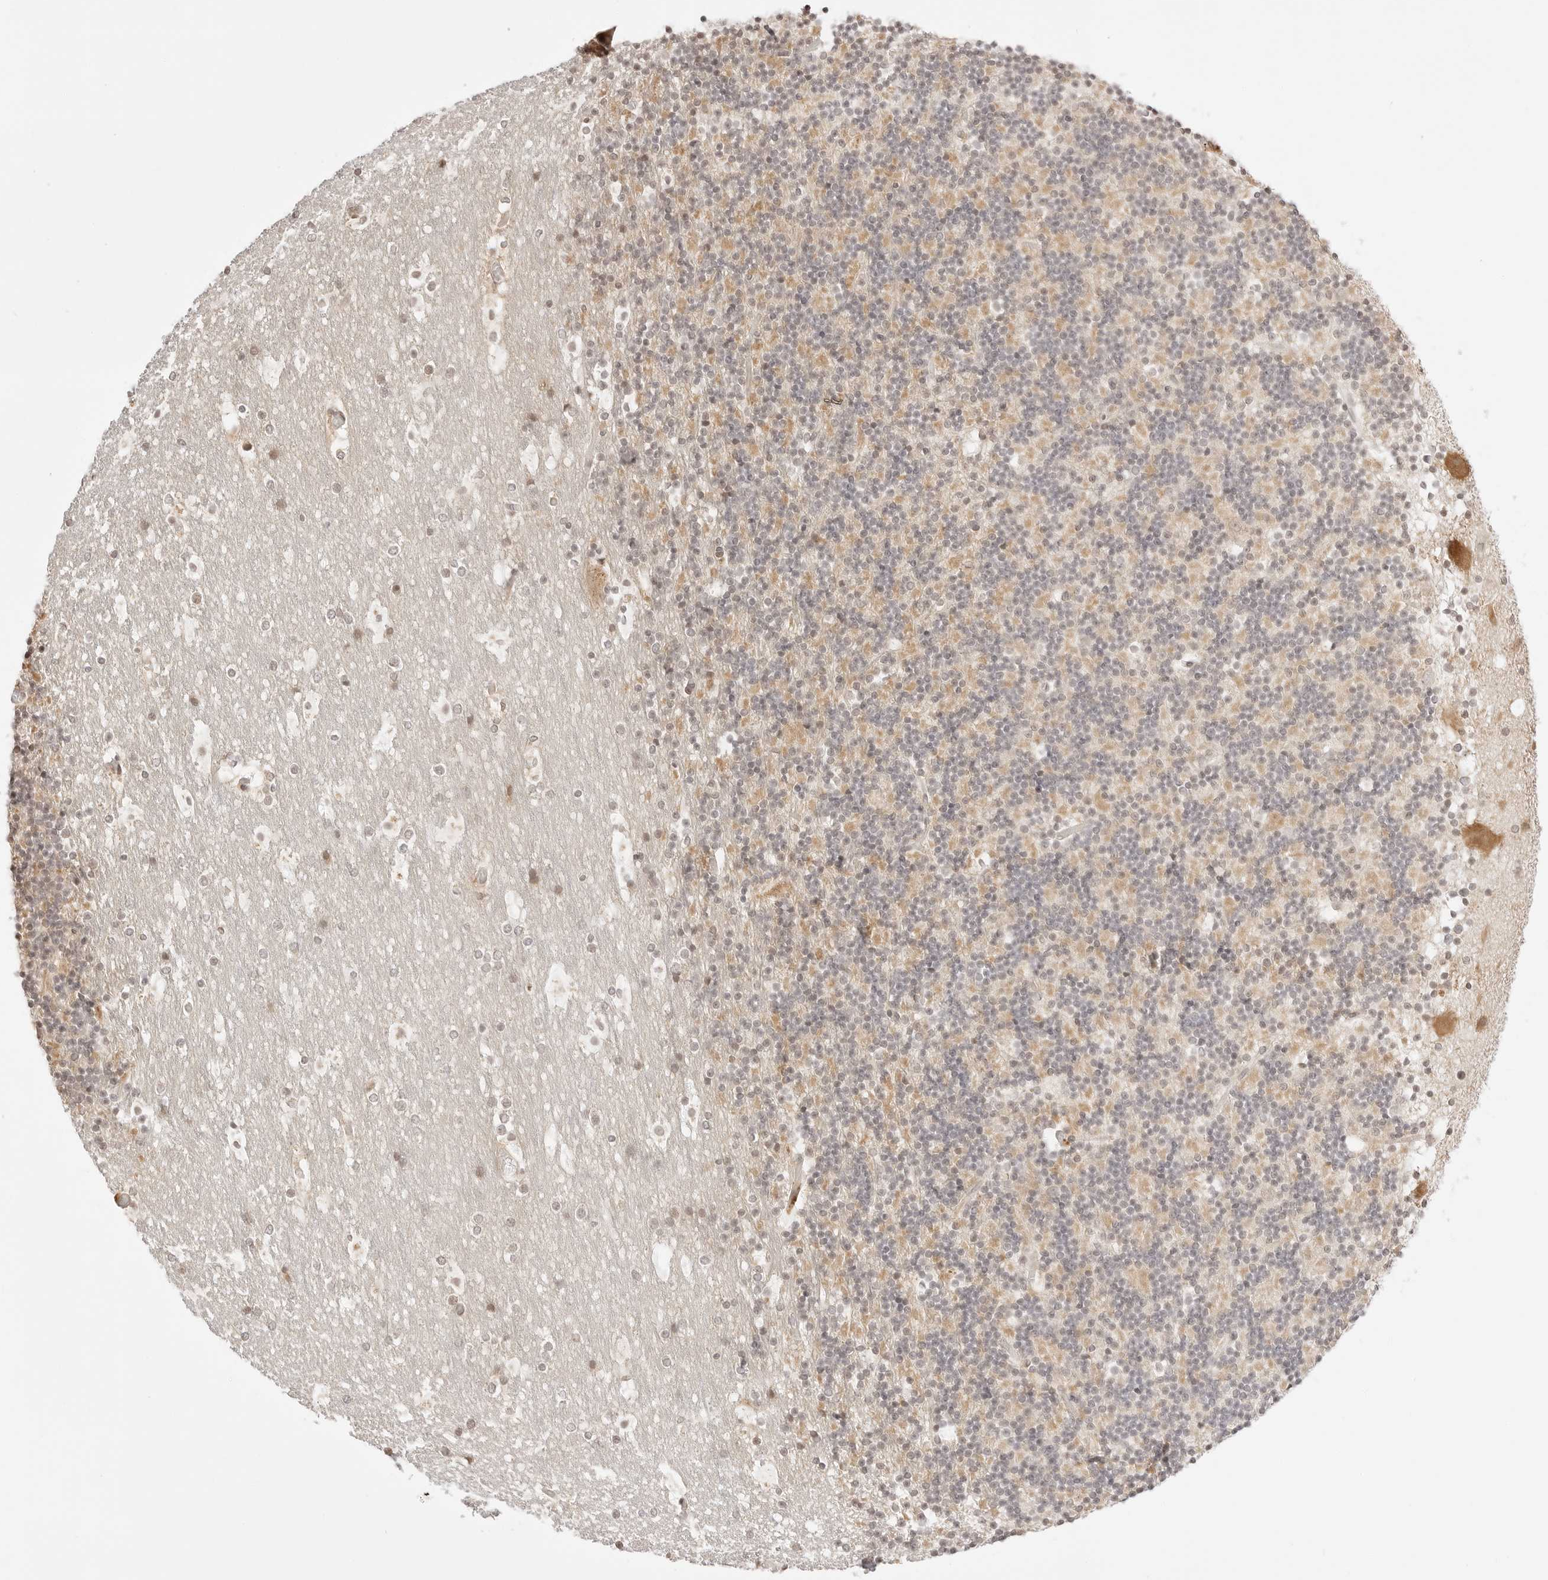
{"staining": {"intensity": "moderate", "quantity": "25%-75%", "location": "cytoplasmic/membranous"}, "tissue": "cerebellum", "cell_type": "Cells in granular layer", "image_type": "normal", "snomed": [{"axis": "morphology", "description": "Normal tissue, NOS"}, {"axis": "topography", "description": "Cerebellum"}], "caption": "IHC (DAB (3,3'-diaminobenzidine)) staining of normal cerebellum displays moderate cytoplasmic/membranous protein staining in approximately 25%-75% of cells in granular layer.", "gene": "RPS6KL1", "patient": {"sex": "male", "age": 57}}